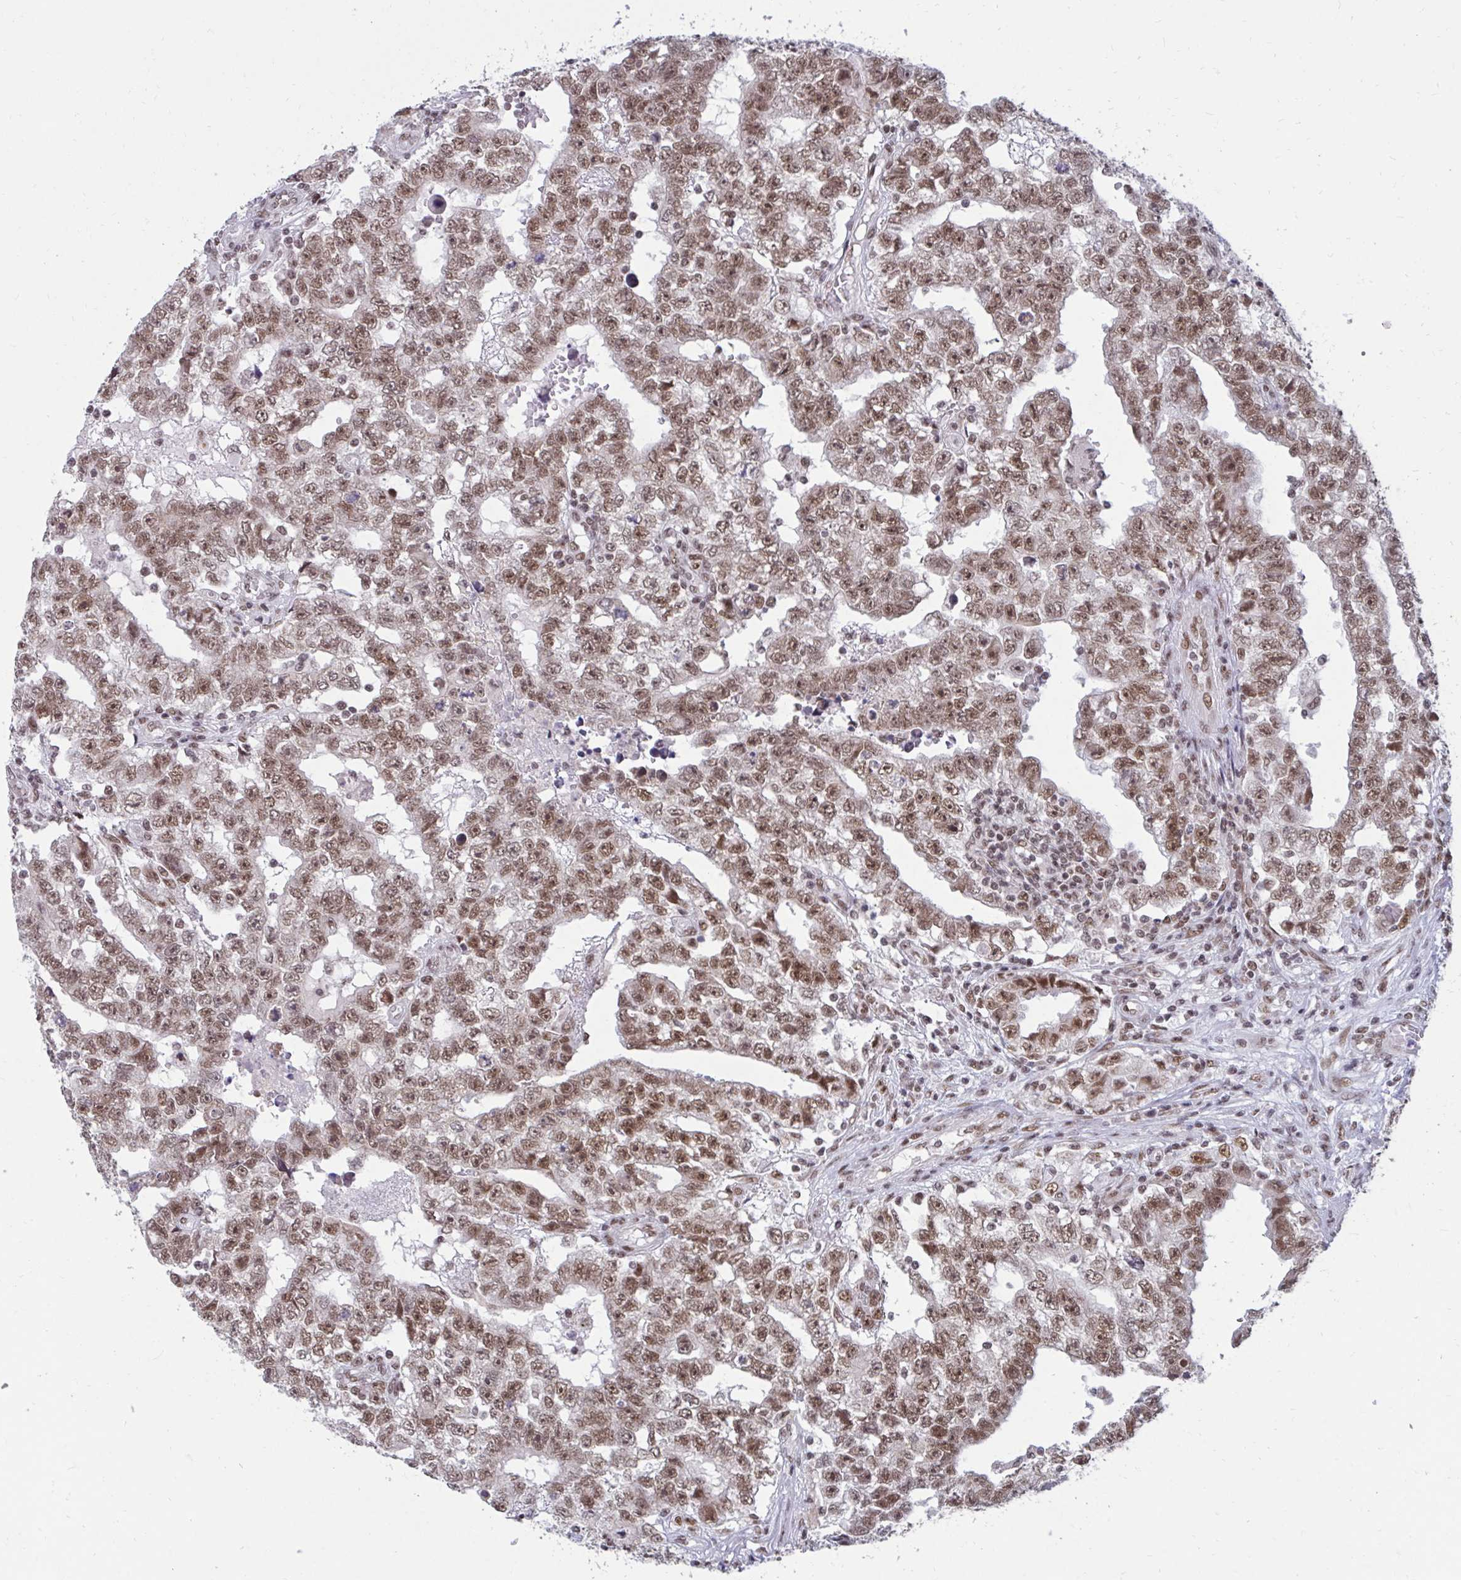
{"staining": {"intensity": "moderate", "quantity": ">75%", "location": "nuclear"}, "tissue": "testis cancer", "cell_type": "Tumor cells", "image_type": "cancer", "snomed": [{"axis": "morphology", "description": "Carcinoma, Embryonal, NOS"}, {"axis": "topography", "description": "Testis"}], "caption": "Protein analysis of embryonal carcinoma (testis) tissue reveals moderate nuclear expression in about >75% of tumor cells. (DAB = brown stain, brightfield microscopy at high magnification).", "gene": "PHF10", "patient": {"sex": "male", "age": 25}}